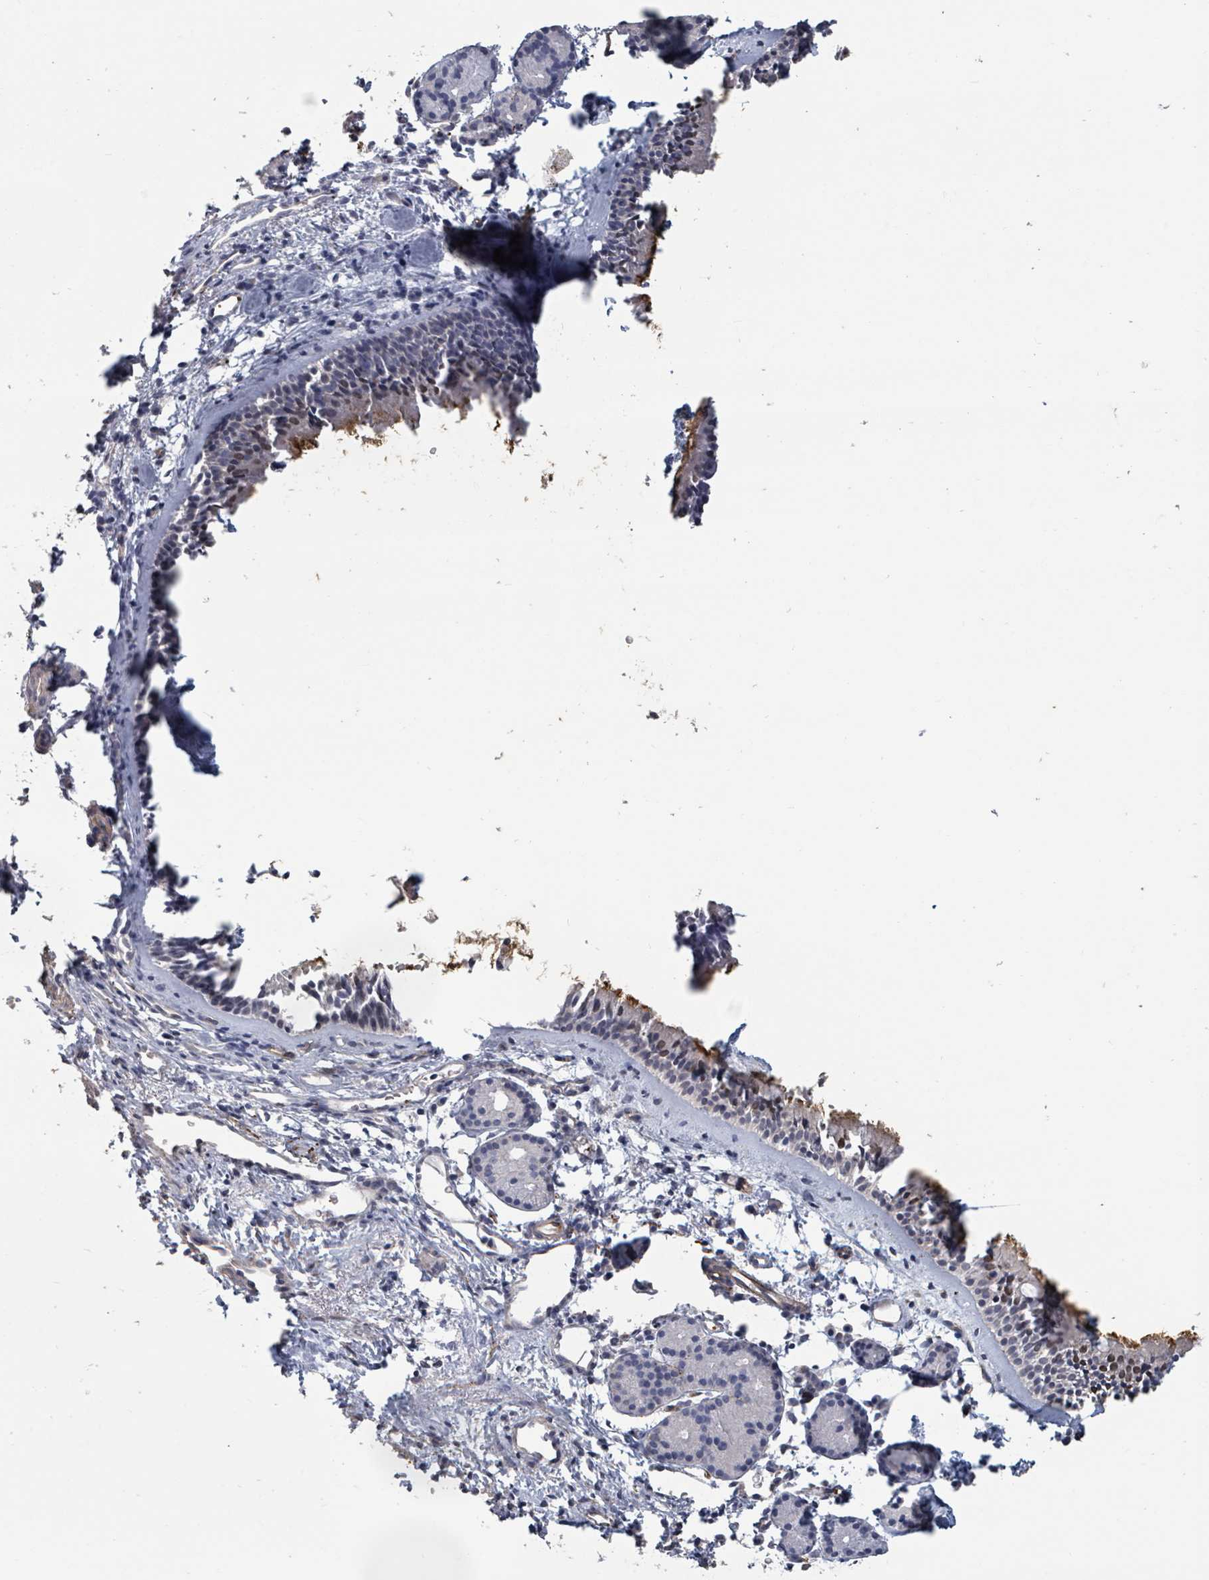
{"staining": {"intensity": "strong", "quantity": "25%-75%", "location": "cytoplasmic/membranous"}, "tissue": "nasopharynx", "cell_type": "Respiratory epithelial cells", "image_type": "normal", "snomed": [{"axis": "morphology", "description": "Normal tissue, NOS"}, {"axis": "topography", "description": "Nasopharynx"}], "caption": "Immunohistochemistry (IHC) (DAB) staining of unremarkable human nasopharynx exhibits strong cytoplasmic/membranous protein positivity in approximately 25%-75% of respiratory epithelial cells.", "gene": "PLAUR", "patient": {"sex": "male", "age": 82}}